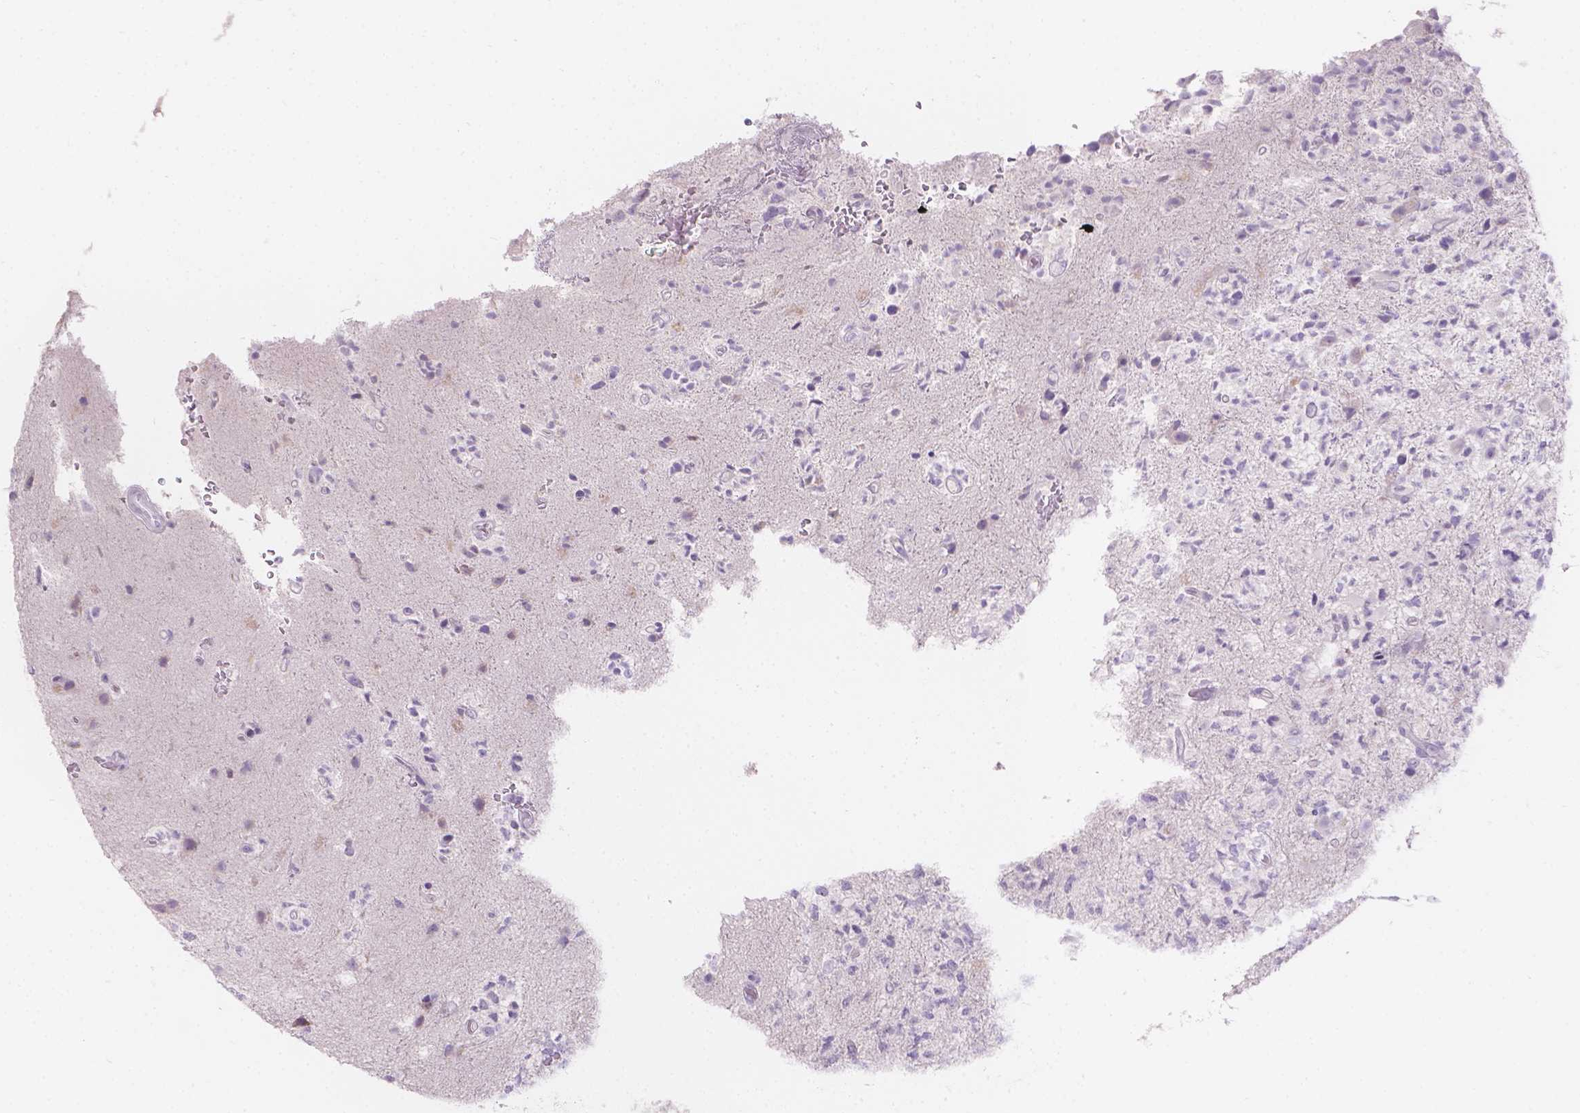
{"staining": {"intensity": "negative", "quantity": "none", "location": "none"}, "tissue": "glioma", "cell_type": "Tumor cells", "image_type": "cancer", "snomed": [{"axis": "morphology", "description": "Glioma, malignant, High grade"}, {"axis": "topography", "description": "Brain"}], "caption": "This is a micrograph of IHC staining of glioma, which shows no staining in tumor cells.", "gene": "HTN3", "patient": {"sex": "female", "age": 71}}